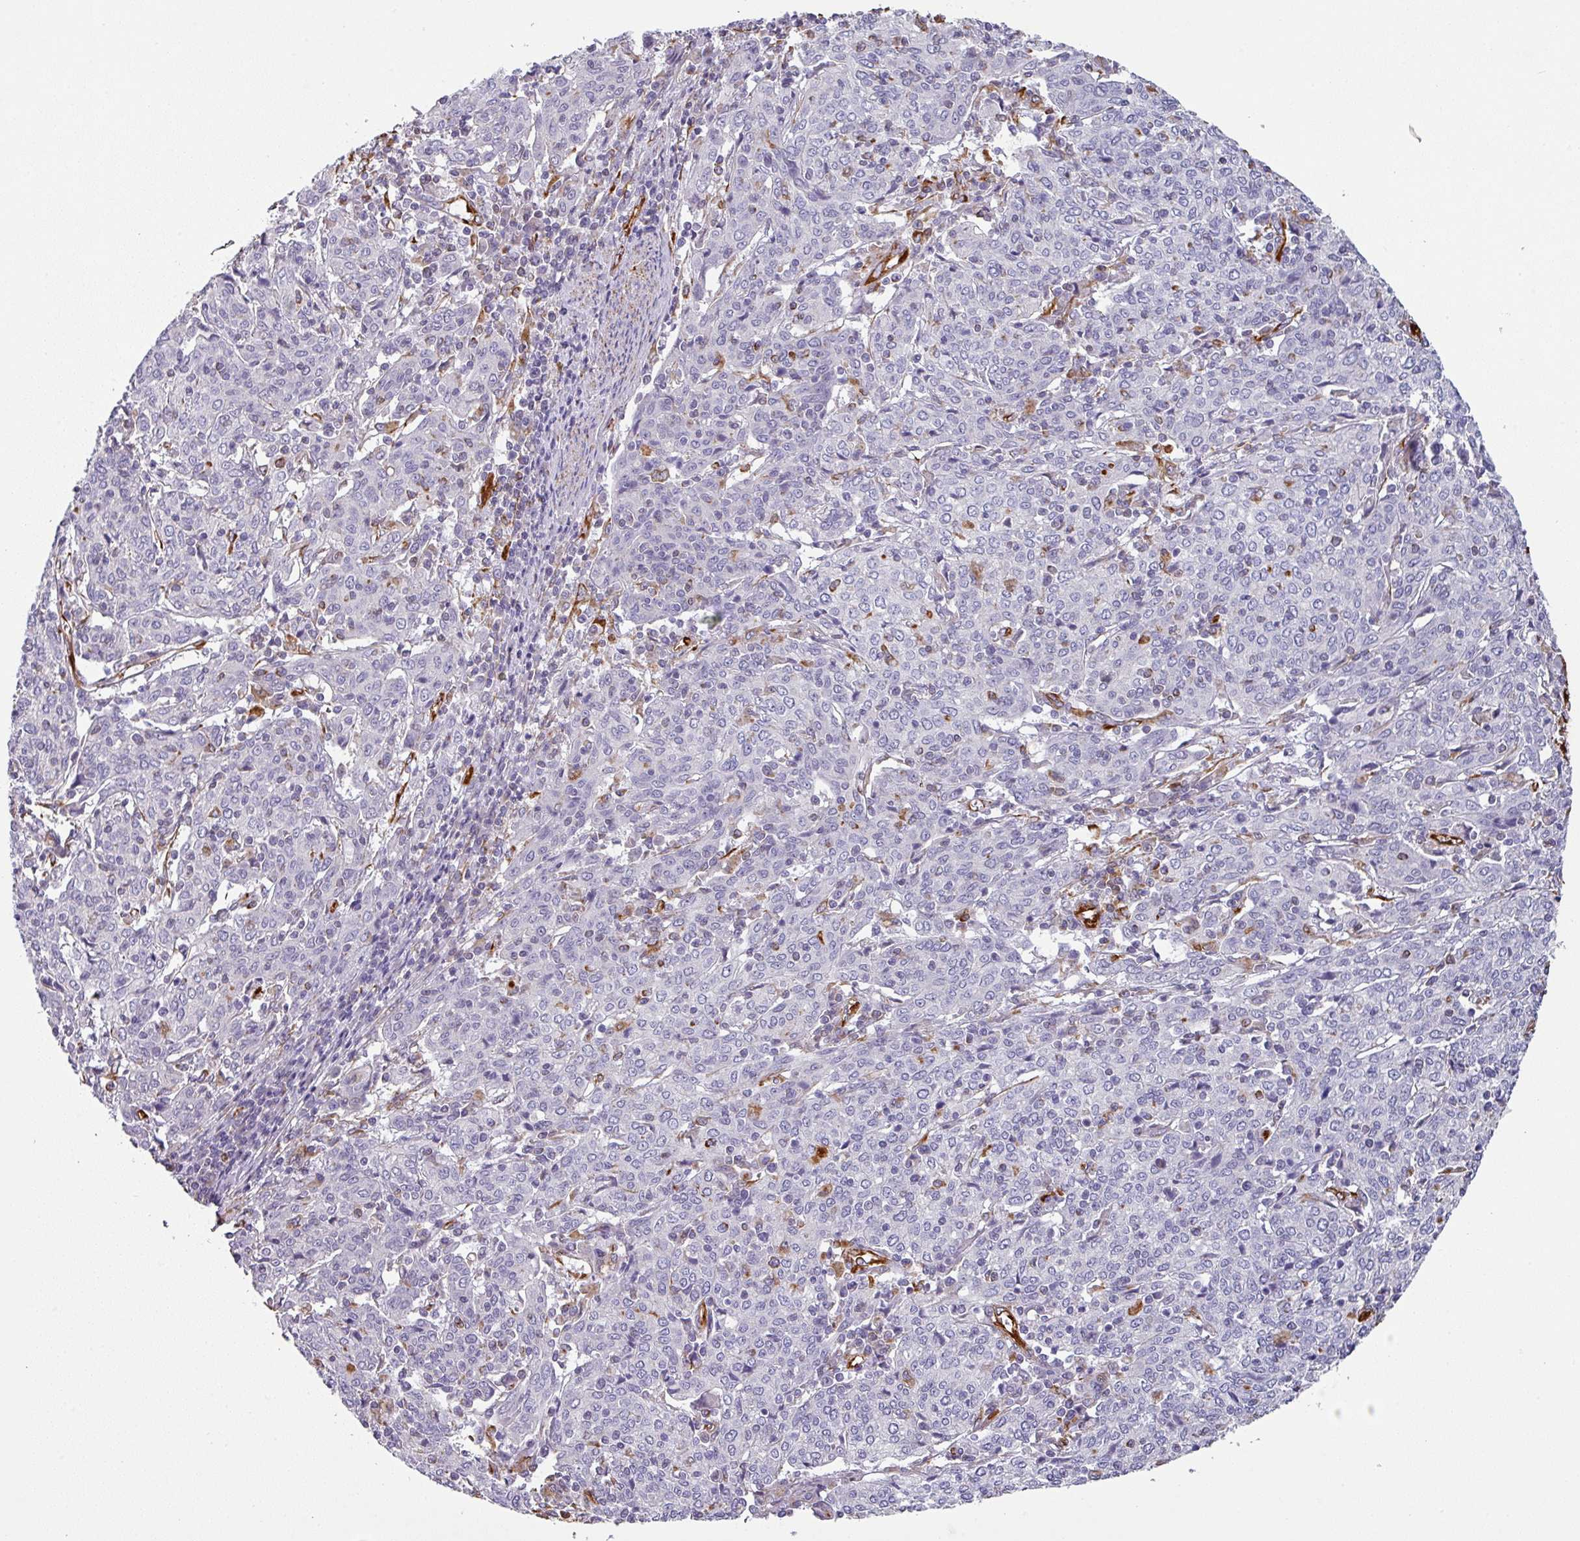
{"staining": {"intensity": "negative", "quantity": "none", "location": "none"}, "tissue": "cervical cancer", "cell_type": "Tumor cells", "image_type": "cancer", "snomed": [{"axis": "morphology", "description": "Squamous cell carcinoma, NOS"}, {"axis": "topography", "description": "Cervix"}], "caption": "Immunohistochemistry (IHC) image of human cervical squamous cell carcinoma stained for a protein (brown), which exhibits no staining in tumor cells.", "gene": "ZNF280C", "patient": {"sex": "female", "age": 67}}